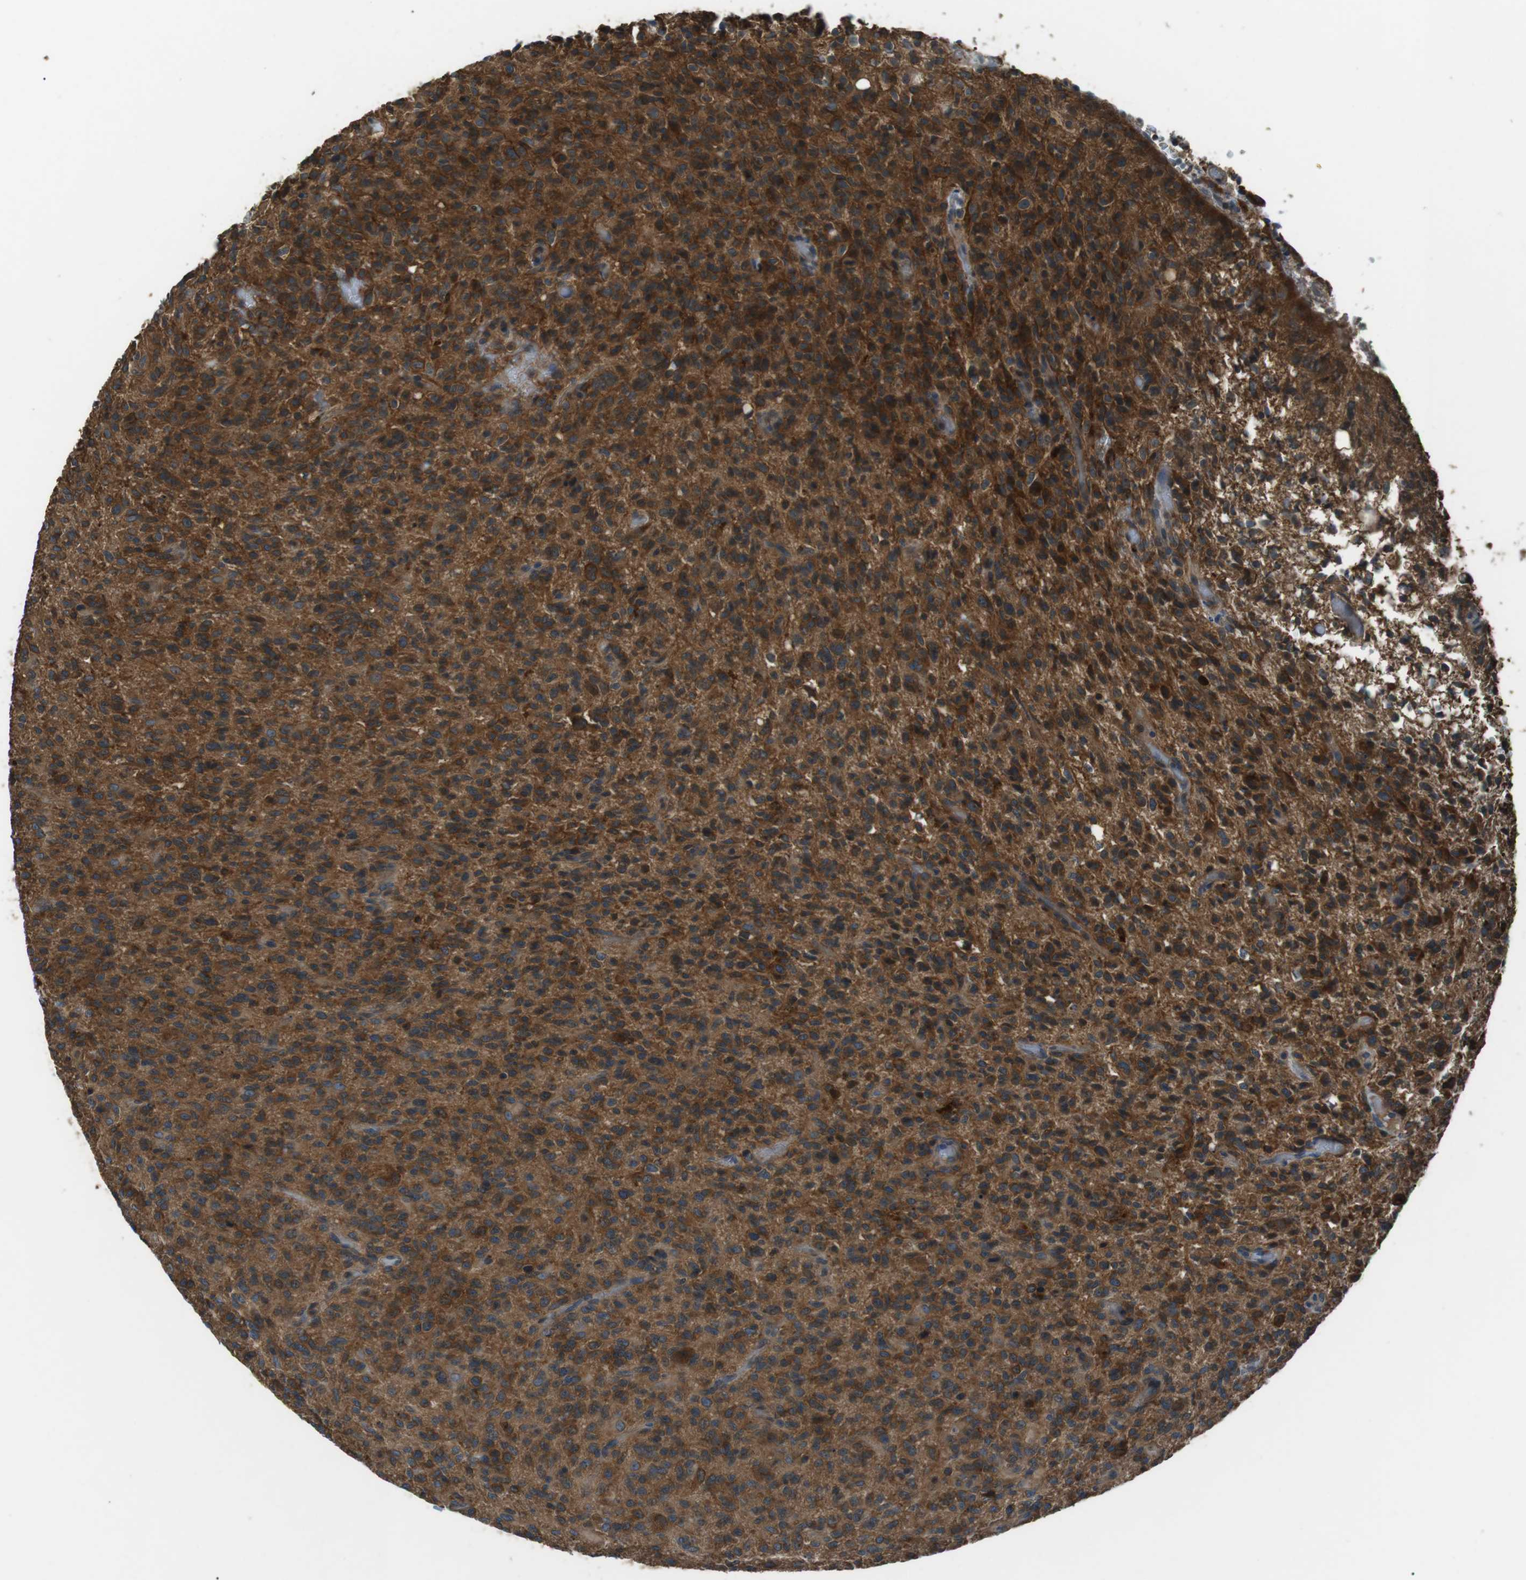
{"staining": {"intensity": "moderate", "quantity": ">75%", "location": "cytoplasmic/membranous"}, "tissue": "glioma", "cell_type": "Tumor cells", "image_type": "cancer", "snomed": [{"axis": "morphology", "description": "Glioma, malignant, High grade"}, {"axis": "topography", "description": "Brain"}], "caption": "Malignant glioma (high-grade) stained for a protein (brown) reveals moderate cytoplasmic/membranous positive positivity in about >75% of tumor cells.", "gene": "GPR161", "patient": {"sex": "male", "age": 71}}